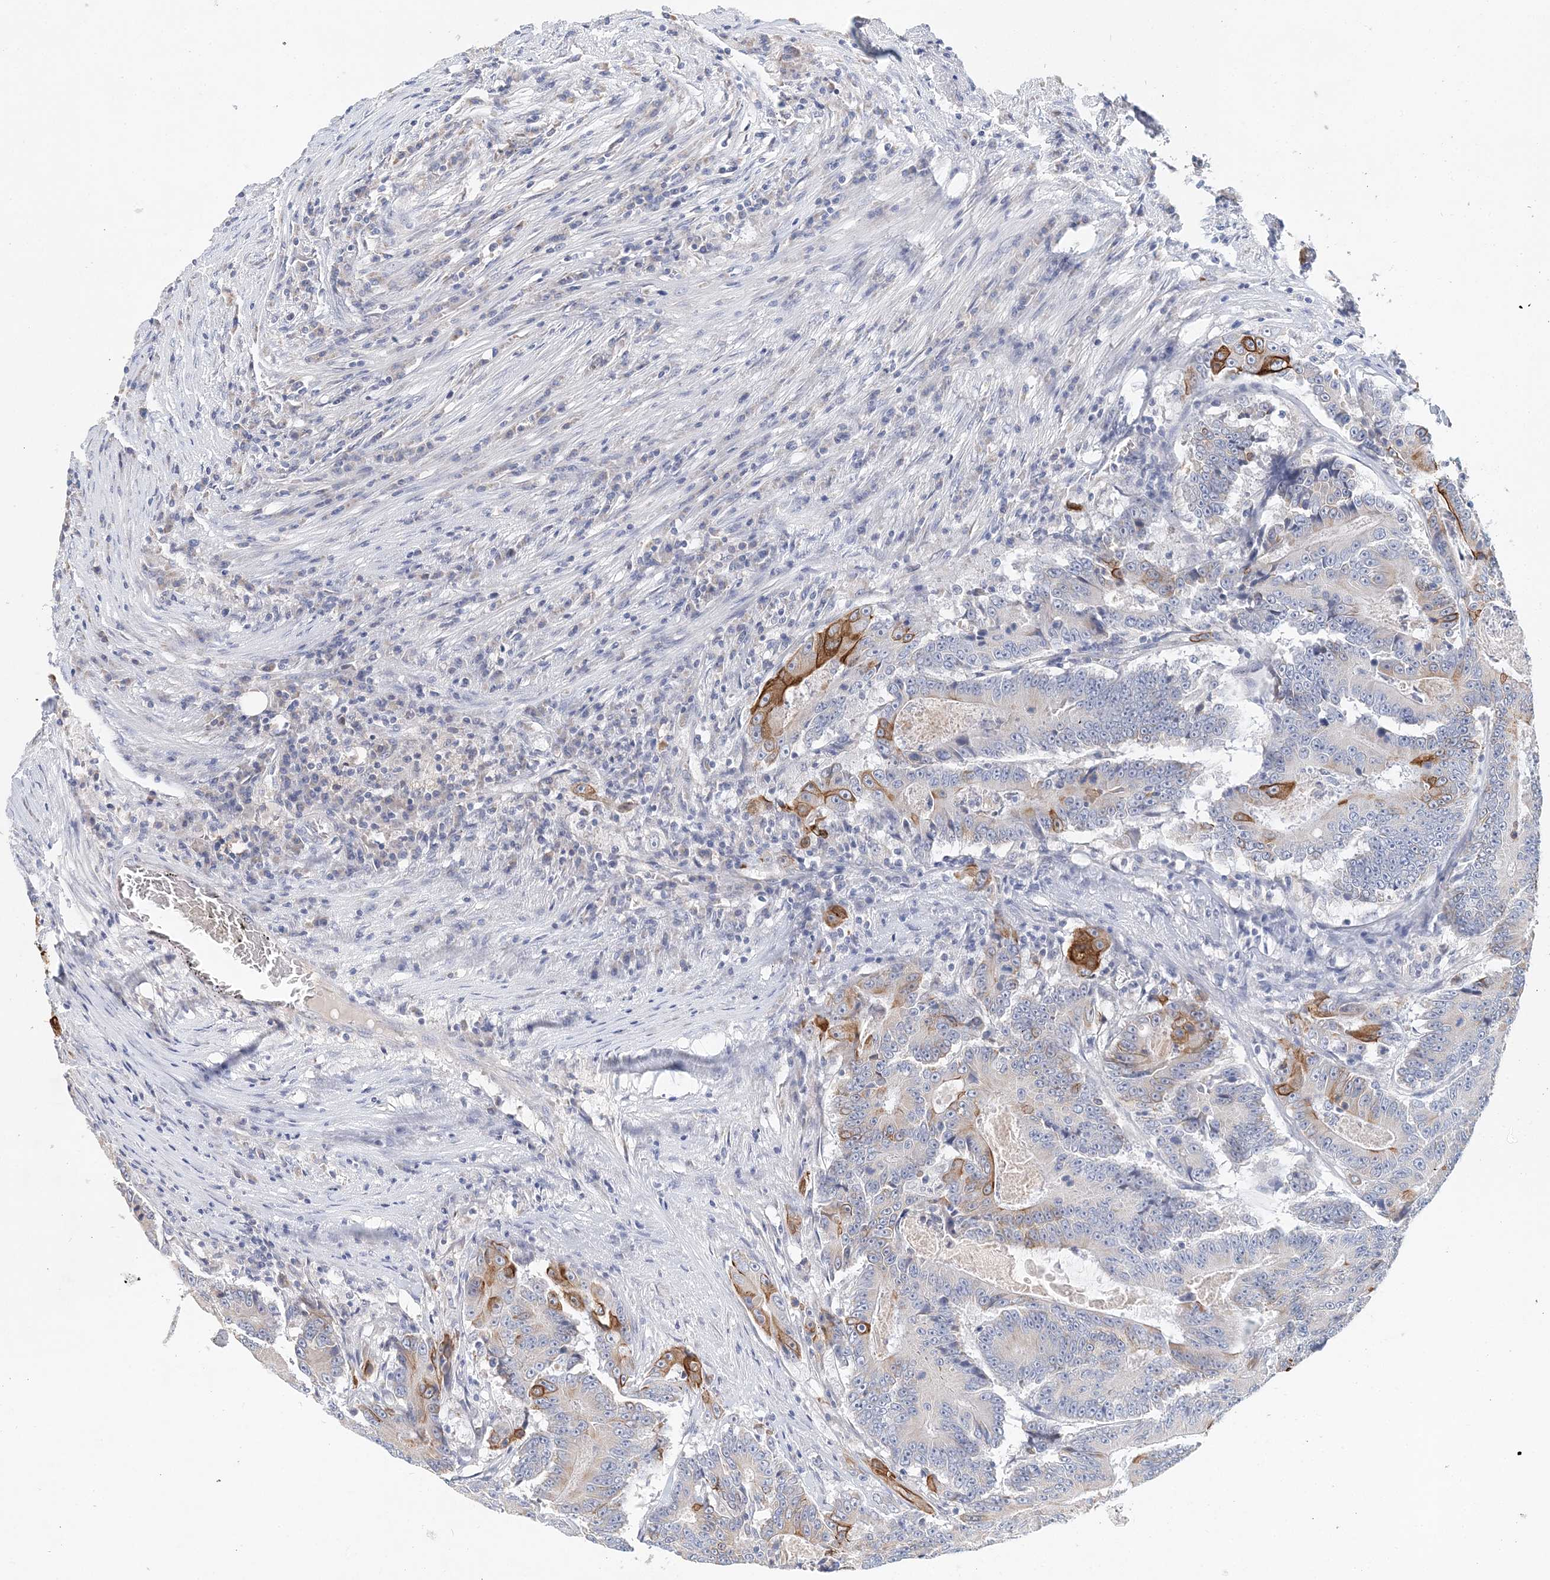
{"staining": {"intensity": "moderate", "quantity": "<25%", "location": "cytoplasmic/membranous"}, "tissue": "colorectal cancer", "cell_type": "Tumor cells", "image_type": "cancer", "snomed": [{"axis": "morphology", "description": "Adenocarcinoma, NOS"}, {"axis": "topography", "description": "Colon"}], "caption": "Protein staining demonstrates moderate cytoplasmic/membranous staining in about <25% of tumor cells in colorectal cancer (adenocarcinoma). Immunohistochemistry stains the protein of interest in brown and the nuclei are stained blue.", "gene": "LRRIQ4", "patient": {"sex": "male", "age": 83}}